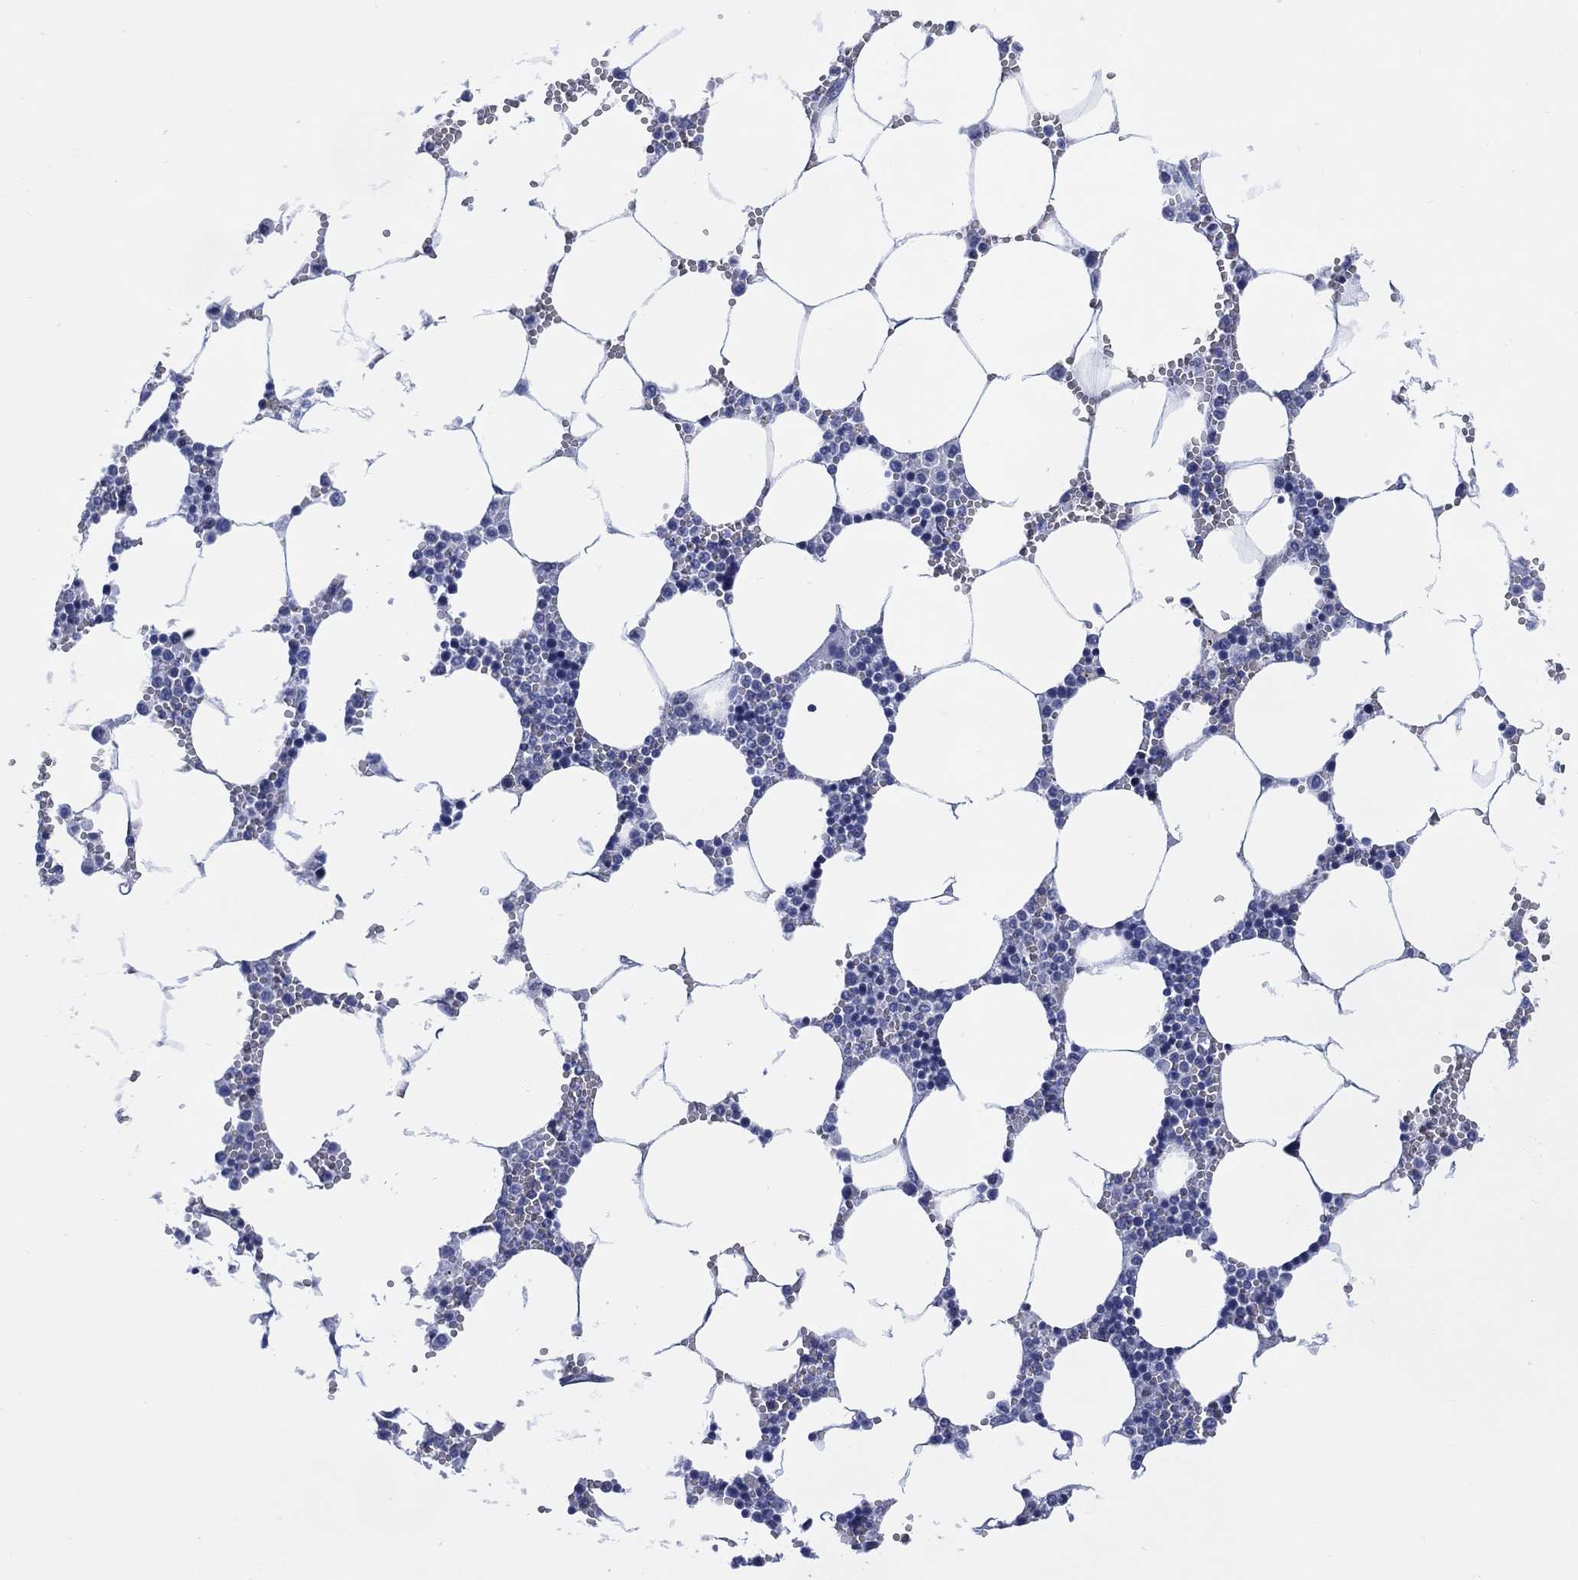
{"staining": {"intensity": "negative", "quantity": "none", "location": "none"}, "tissue": "bone marrow", "cell_type": "Hematopoietic cells", "image_type": "normal", "snomed": [{"axis": "morphology", "description": "Normal tissue, NOS"}, {"axis": "topography", "description": "Bone marrow"}], "caption": "Immunohistochemical staining of benign bone marrow exhibits no significant positivity in hematopoietic cells. Nuclei are stained in blue.", "gene": "DDI1", "patient": {"sex": "female", "age": 64}}